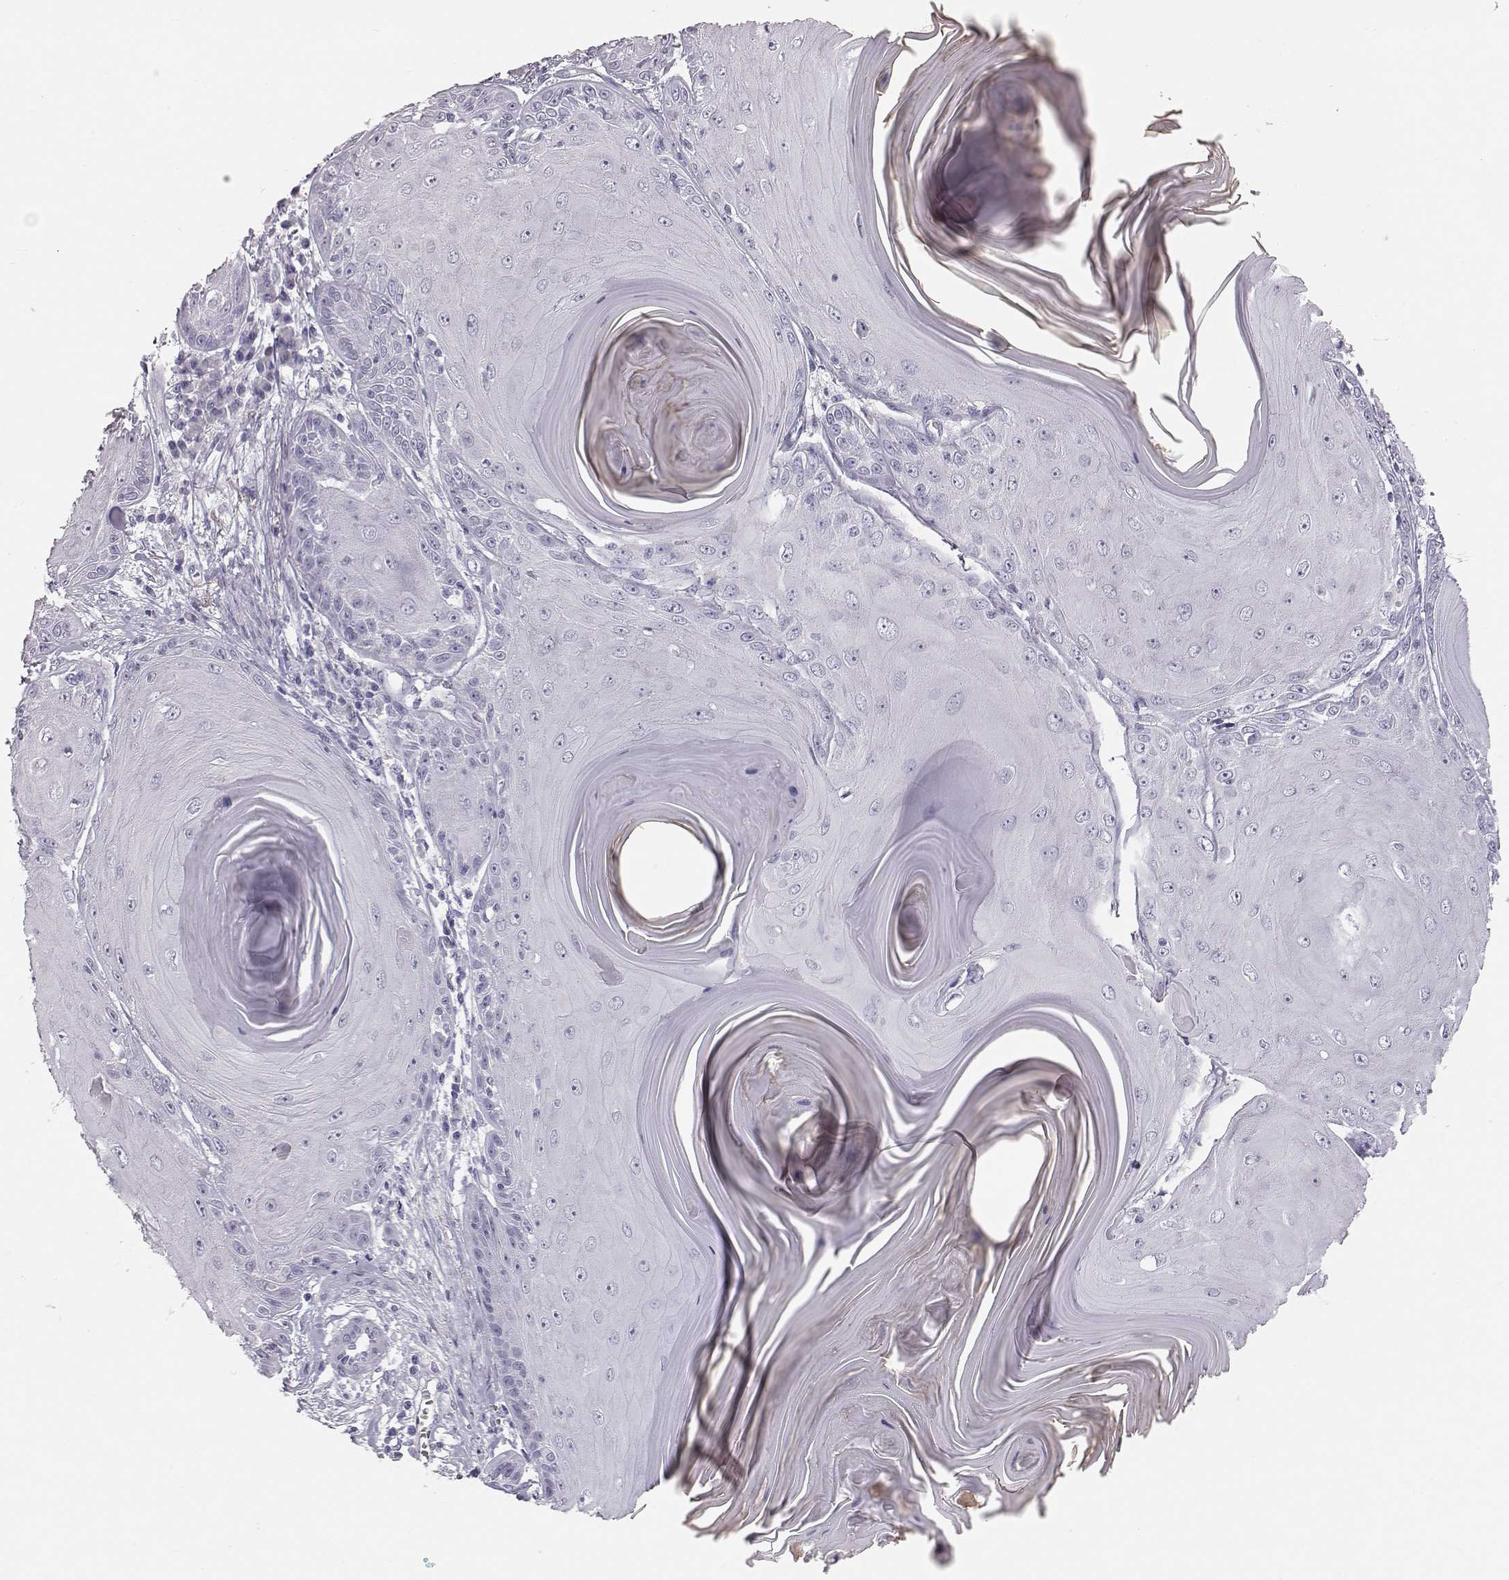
{"staining": {"intensity": "negative", "quantity": "none", "location": "none"}, "tissue": "skin cancer", "cell_type": "Tumor cells", "image_type": "cancer", "snomed": [{"axis": "morphology", "description": "Squamous cell carcinoma, NOS"}, {"axis": "topography", "description": "Skin"}, {"axis": "topography", "description": "Vulva"}], "caption": "Immunohistochemical staining of skin squamous cell carcinoma displays no significant positivity in tumor cells. (Stains: DAB (3,3'-diaminobenzidine) immunohistochemistry with hematoxylin counter stain, Microscopy: brightfield microscopy at high magnification).", "gene": "KRTAP16-1", "patient": {"sex": "female", "age": 85}}